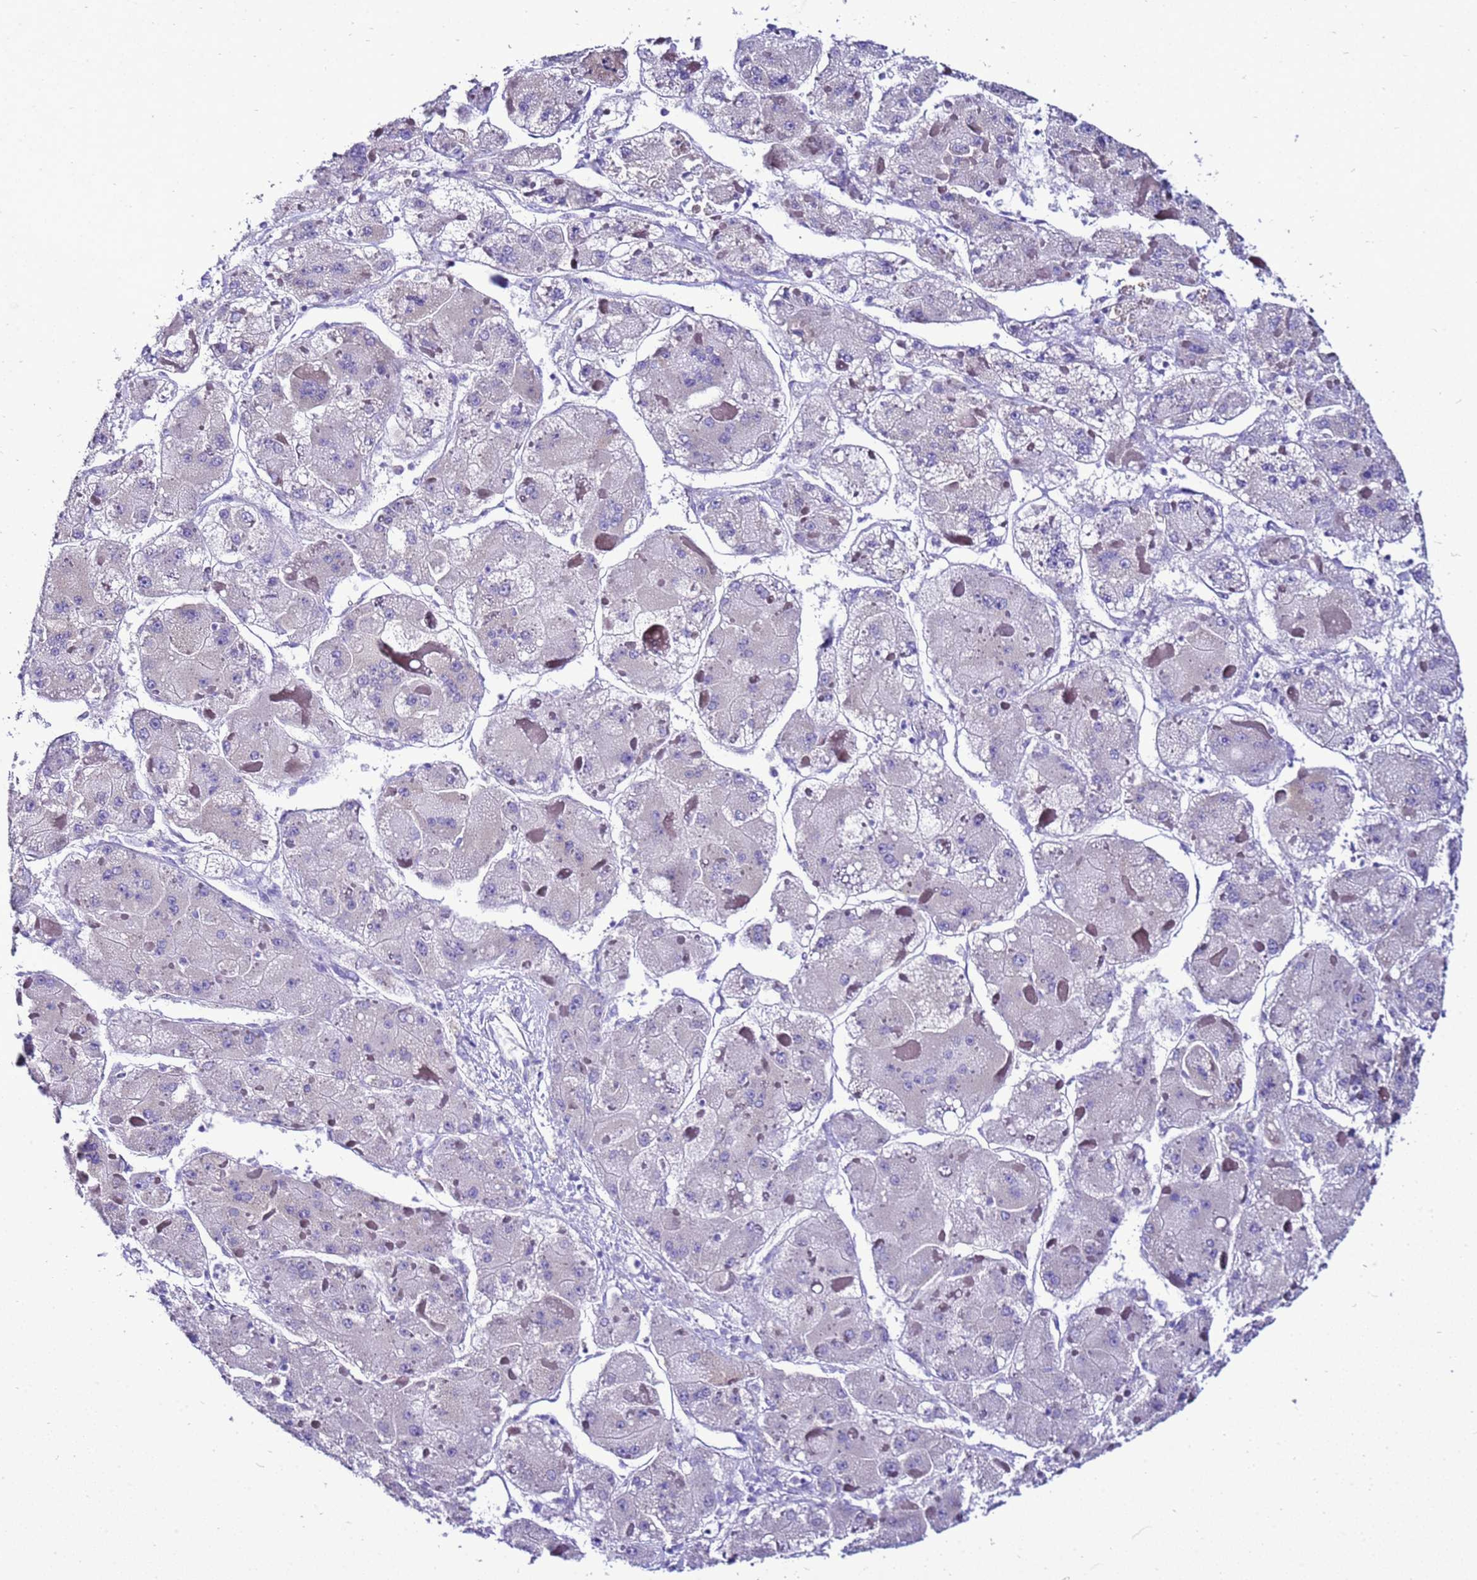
{"staining": {"intensity": "negative", "quantity": "none", "location": "none"}, "tissue": "liver cancer", "cell_type": "Tumor cells", "image_type": "cancer", "snomed": [{"axis": "morphology", "description": "Carcinoma, Hepatocellular, NOS"}, {"axis": "topography", "description": "Liver"}], "caption": "Immunohistochemical staining of human liver hepatocellular carcinoma displays no significant expression in tumor cells.", "gene": "BEST2", "patient": {"sex": "female", "age": 73}}